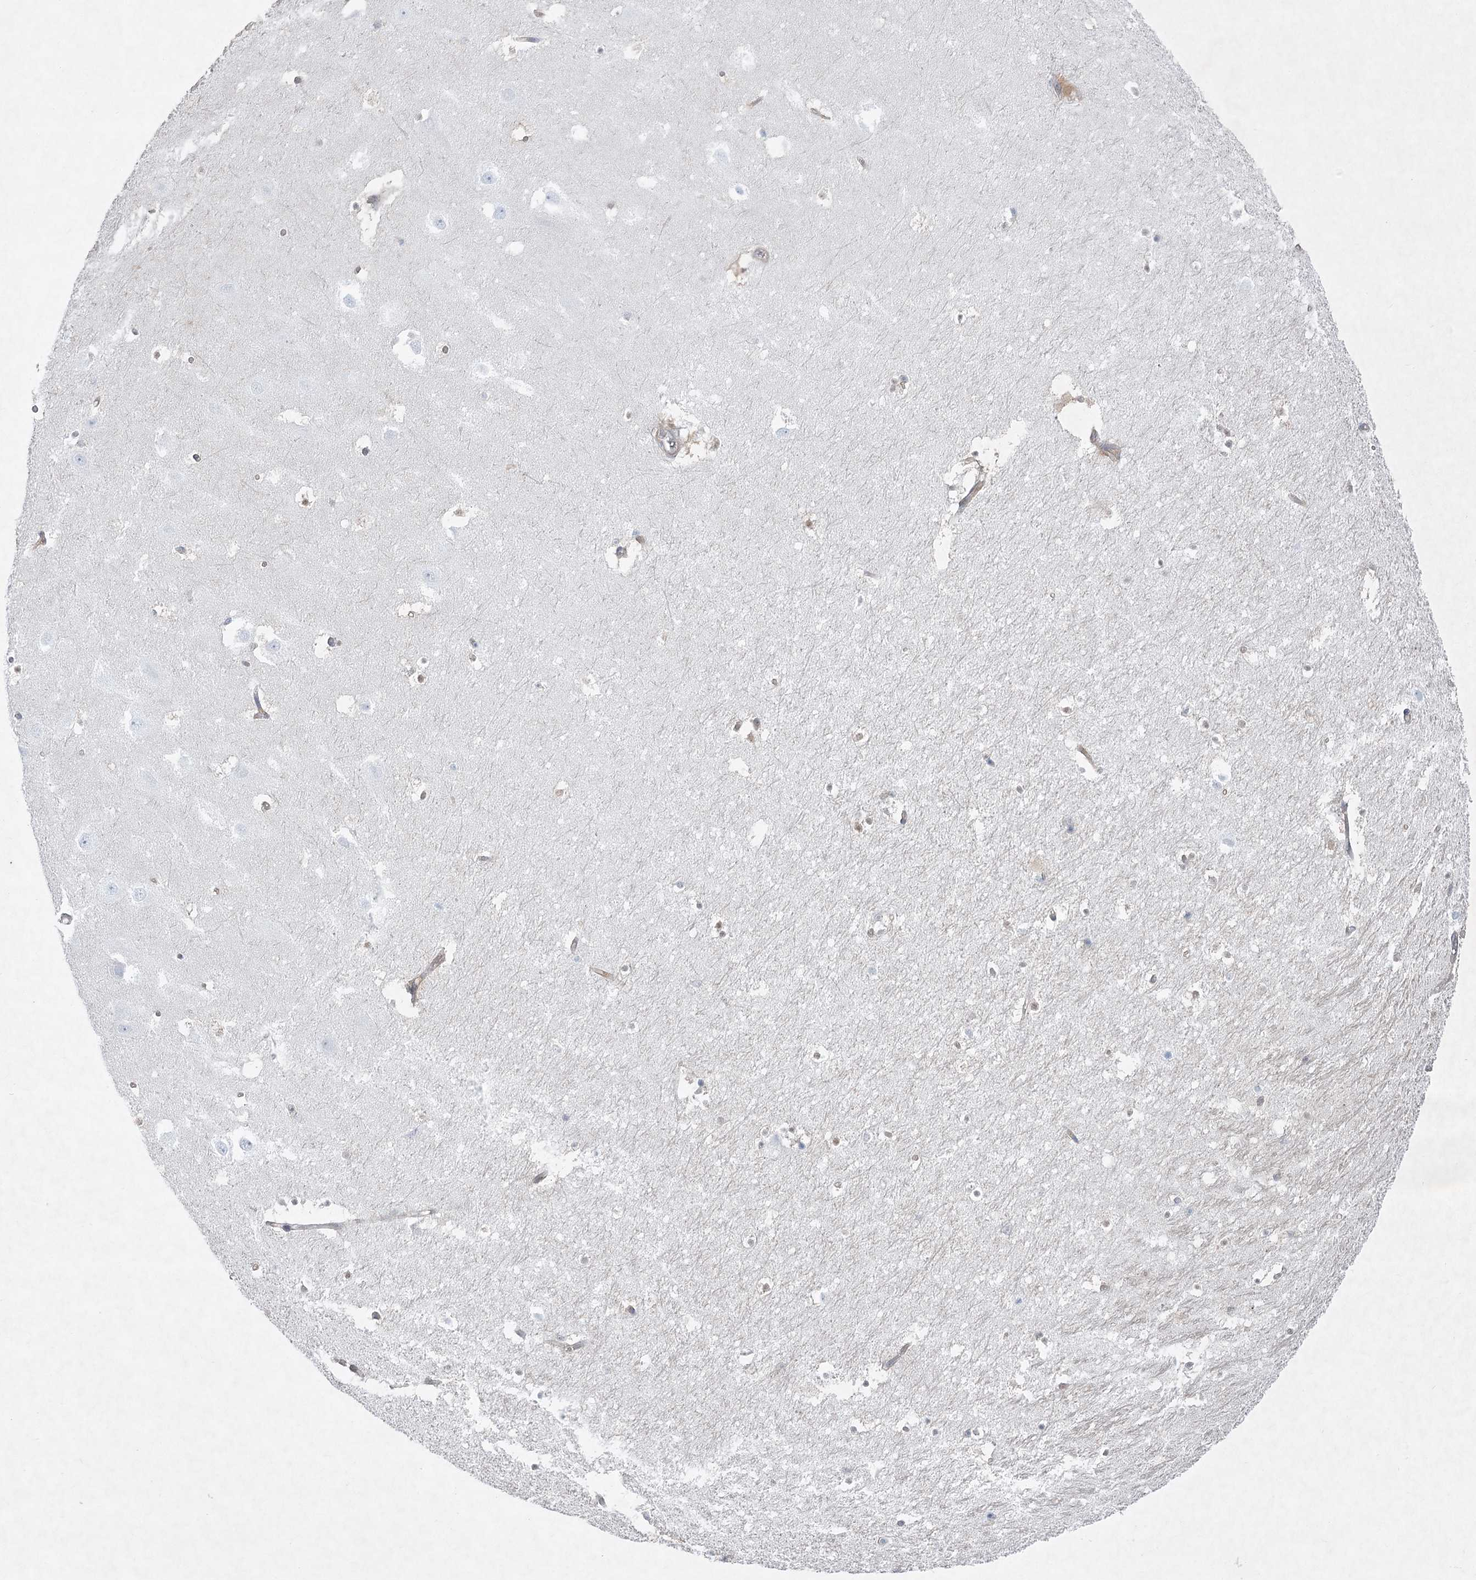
{"staining": {"intensity": "negative", "quantity": "none", "location": "none"}, "tissue": "hippocampus", "cell_type": "Glial cells", "image_type": "normal", "snomed": [{"axis": "morphology", "description": "Normal tissue, NOS"}, {"axis": "topography", "description": "Hippocampus"}], "caption": "IHC image of normal human hippocampus stained for a protein (brown), which demonstrates no expression in glial cells.", "gene": "AAMDC", "patient": {"sex": "female", "age": 52}}